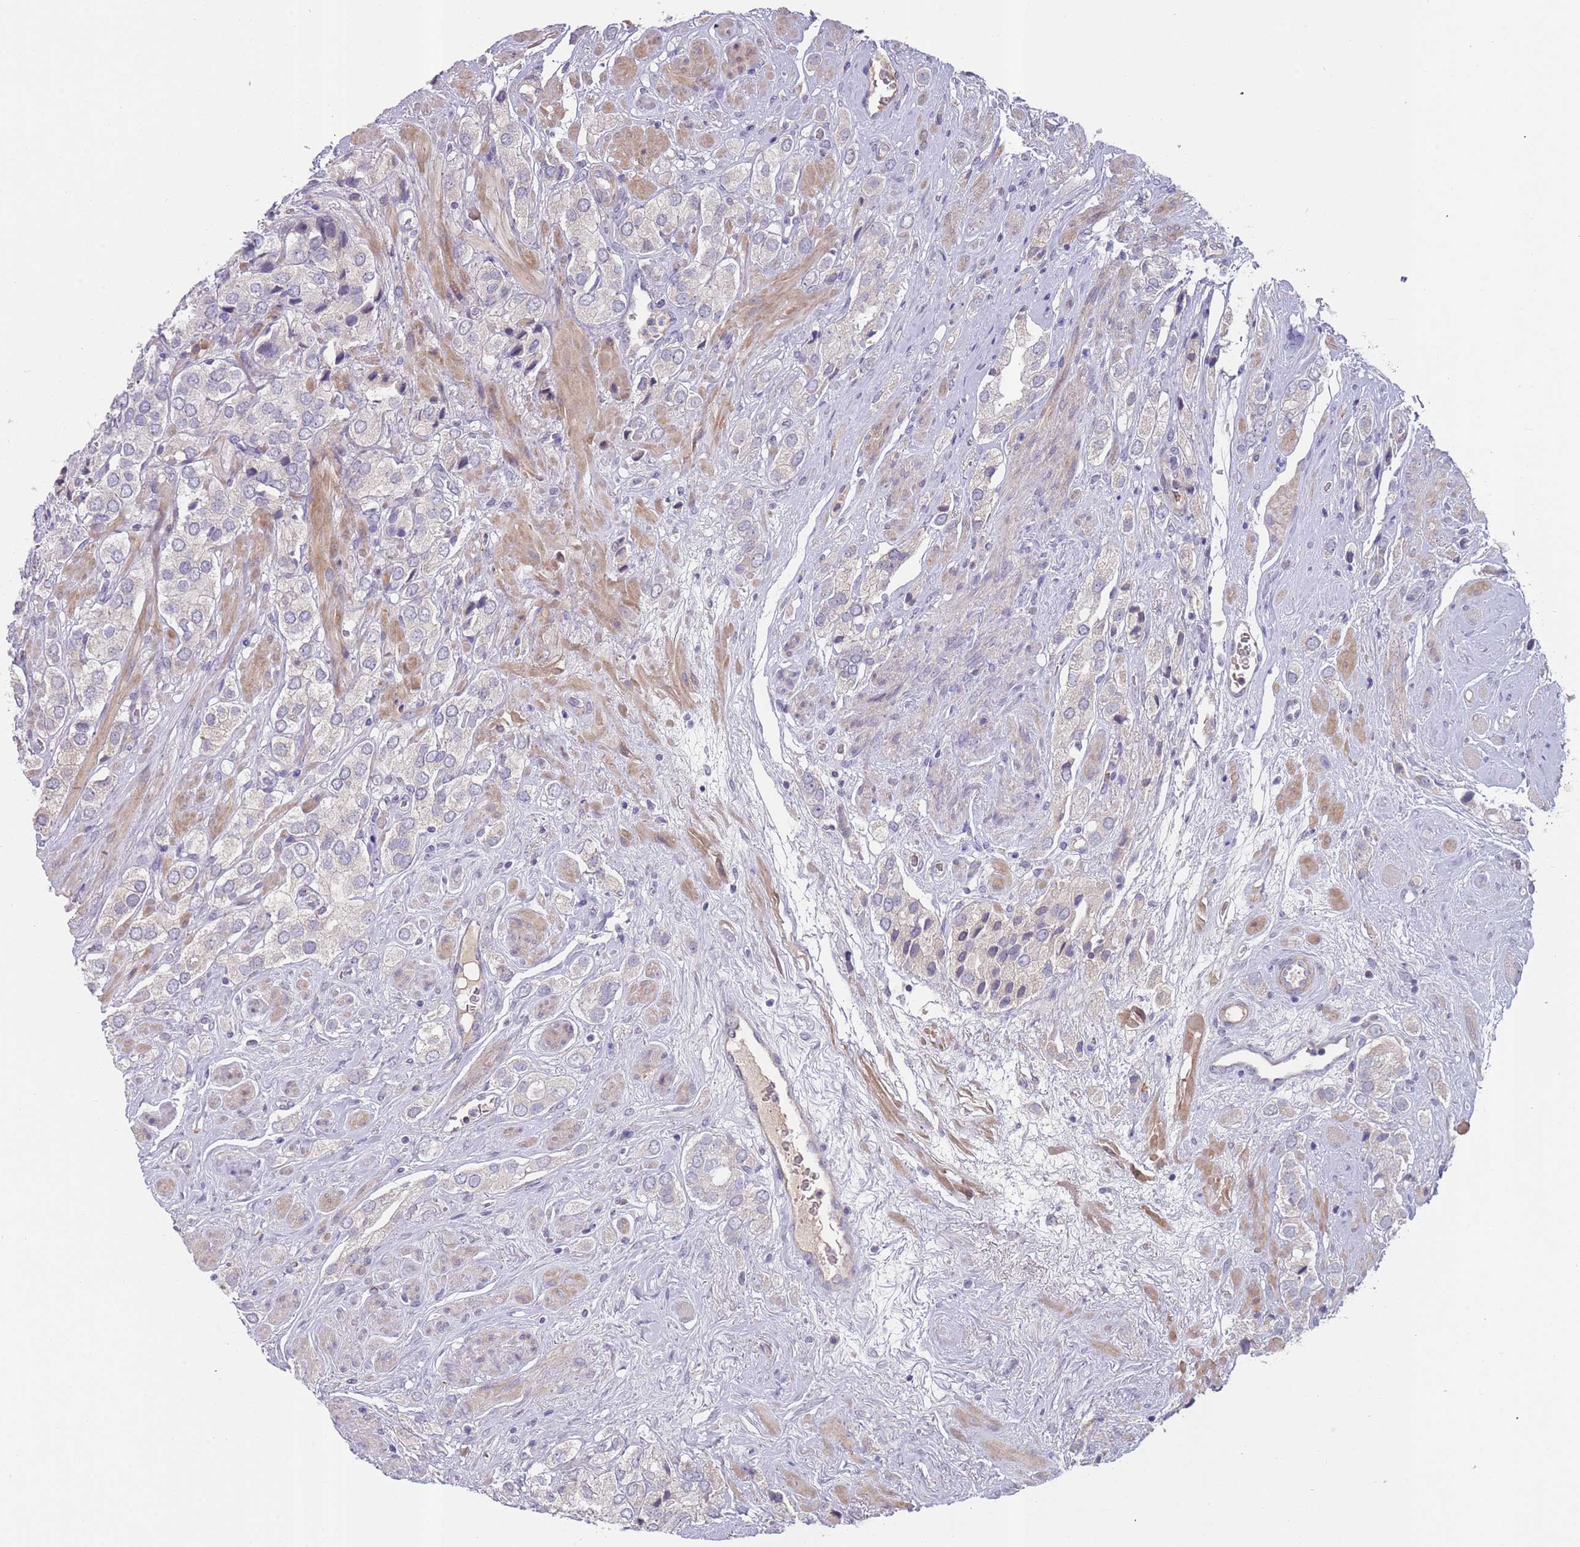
{"staining": {"intensity": "negative", "quantity": "none", "location": "none"}, "tissue": "prostate cancer", "cell_type": "Tumor cells", "image_type": "cancer", "snomed": [{"axis": "morphology", "description": "Adenocarcinoma, High grade"}, {"axis": "topography", "description": "Prostate and seminal vesicle, NOS"}], "caption": "Tumor cells are negative for brown protein staining in high-grade adenocarcinoma (prostate).", "gene": "PRAC1", "patient": {"sex": "male", "age": 64}}